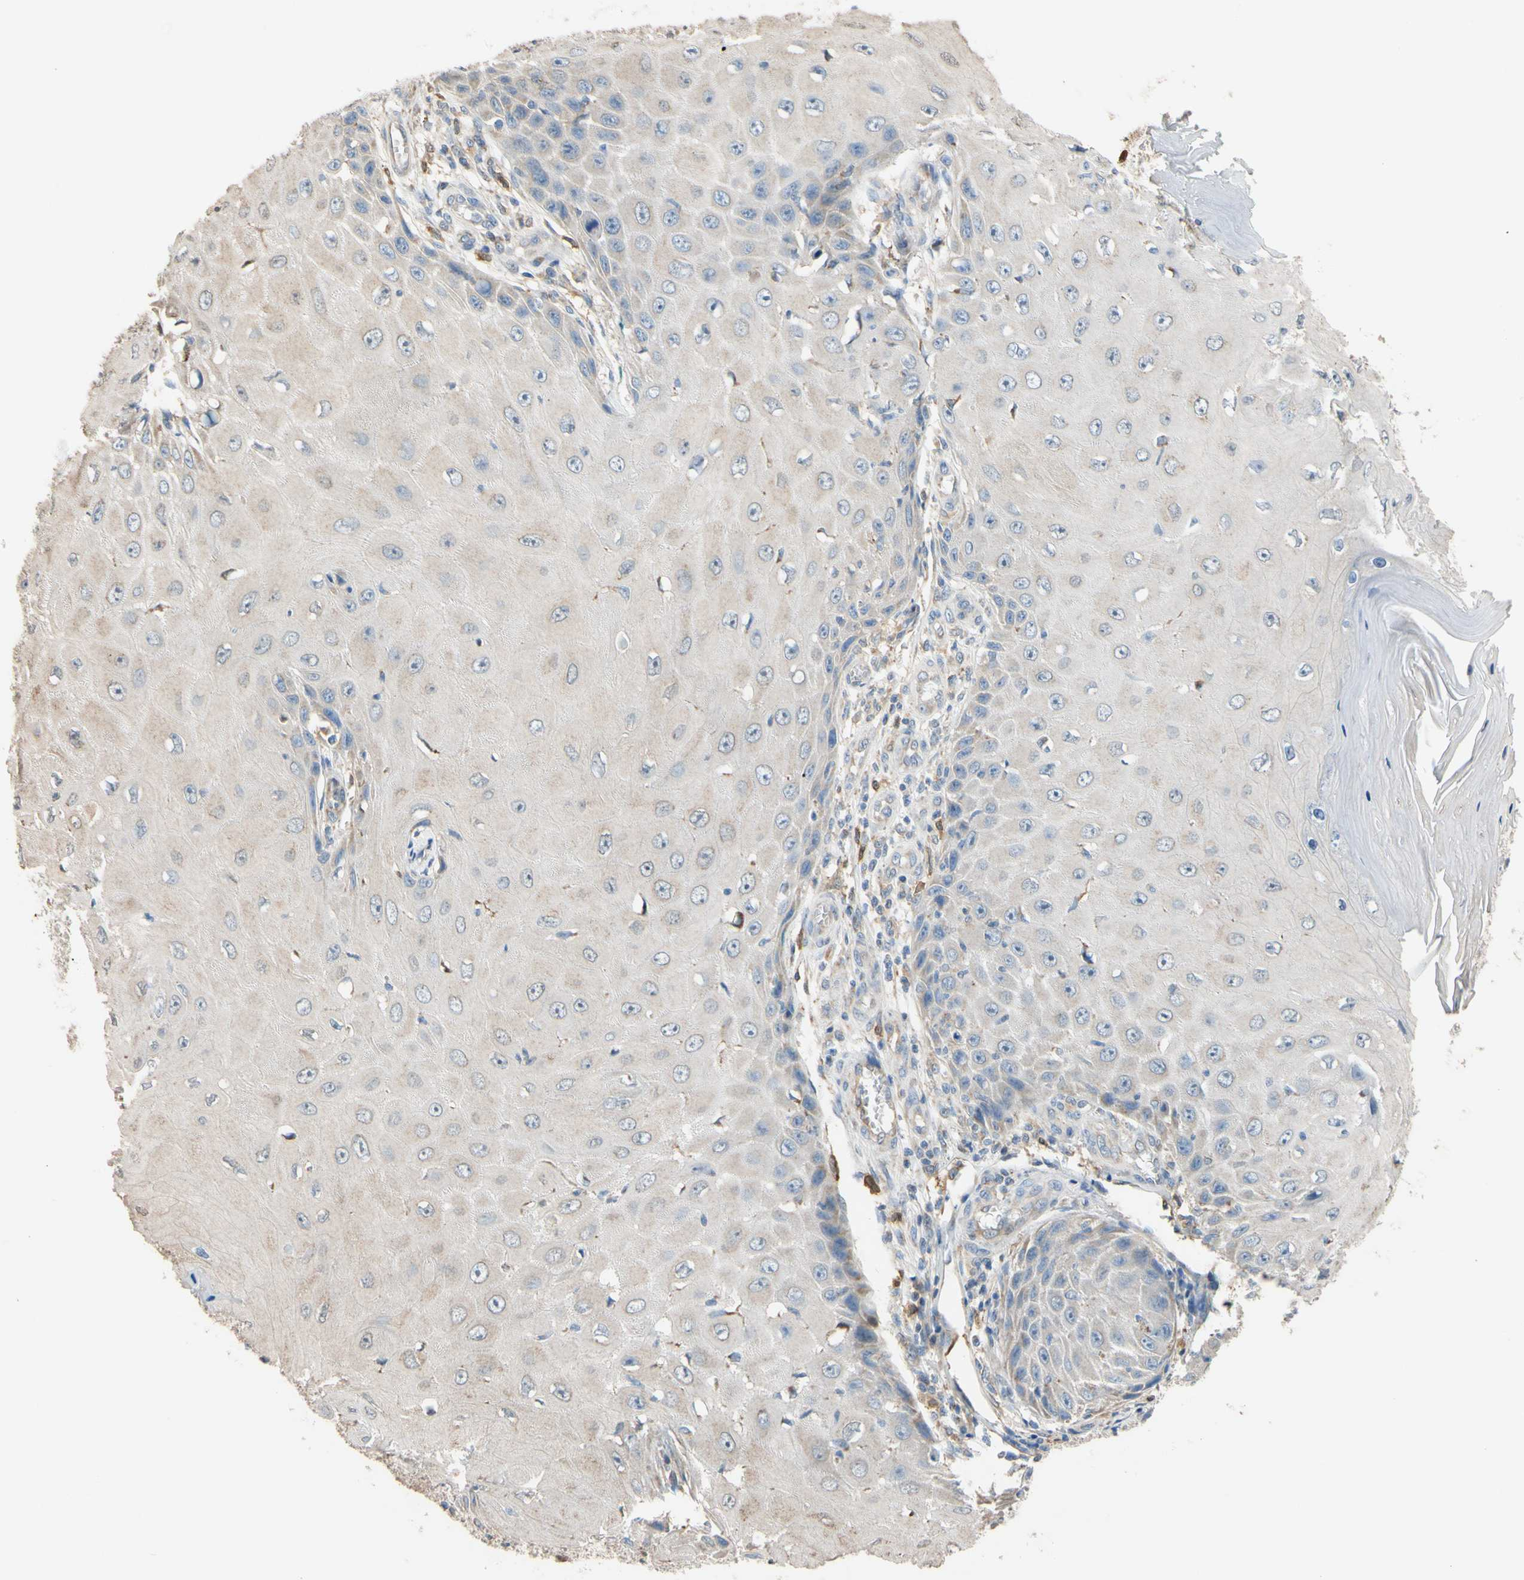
{"staining": {"intensity": "weak", "quantity": ">75%", "location": "cytoplasmic/membranous"}, "tissue": "skin cancer", "cell_type": "Tumor cells", "image_type": "cancer", "snomed": [{"axis": "morphology", "description": "Squamous cell carcinoma, NOS"}, {"axis": "topography", "description": "Skin"}], "caption": "Protein expression analysis of skin cancer (squamous cell carcinoma) demonstrates weak cytoplasmic/membranous expression in about >75% of tumor cells. The staining was performed using DAB (3,3'-diaminobenzidine), with brown indicating positive protein expression. Nuclei are stained blue with hematoxylin.", "gene": "ALDH1A2", "patient": {"sex": "female", "age": 73}}